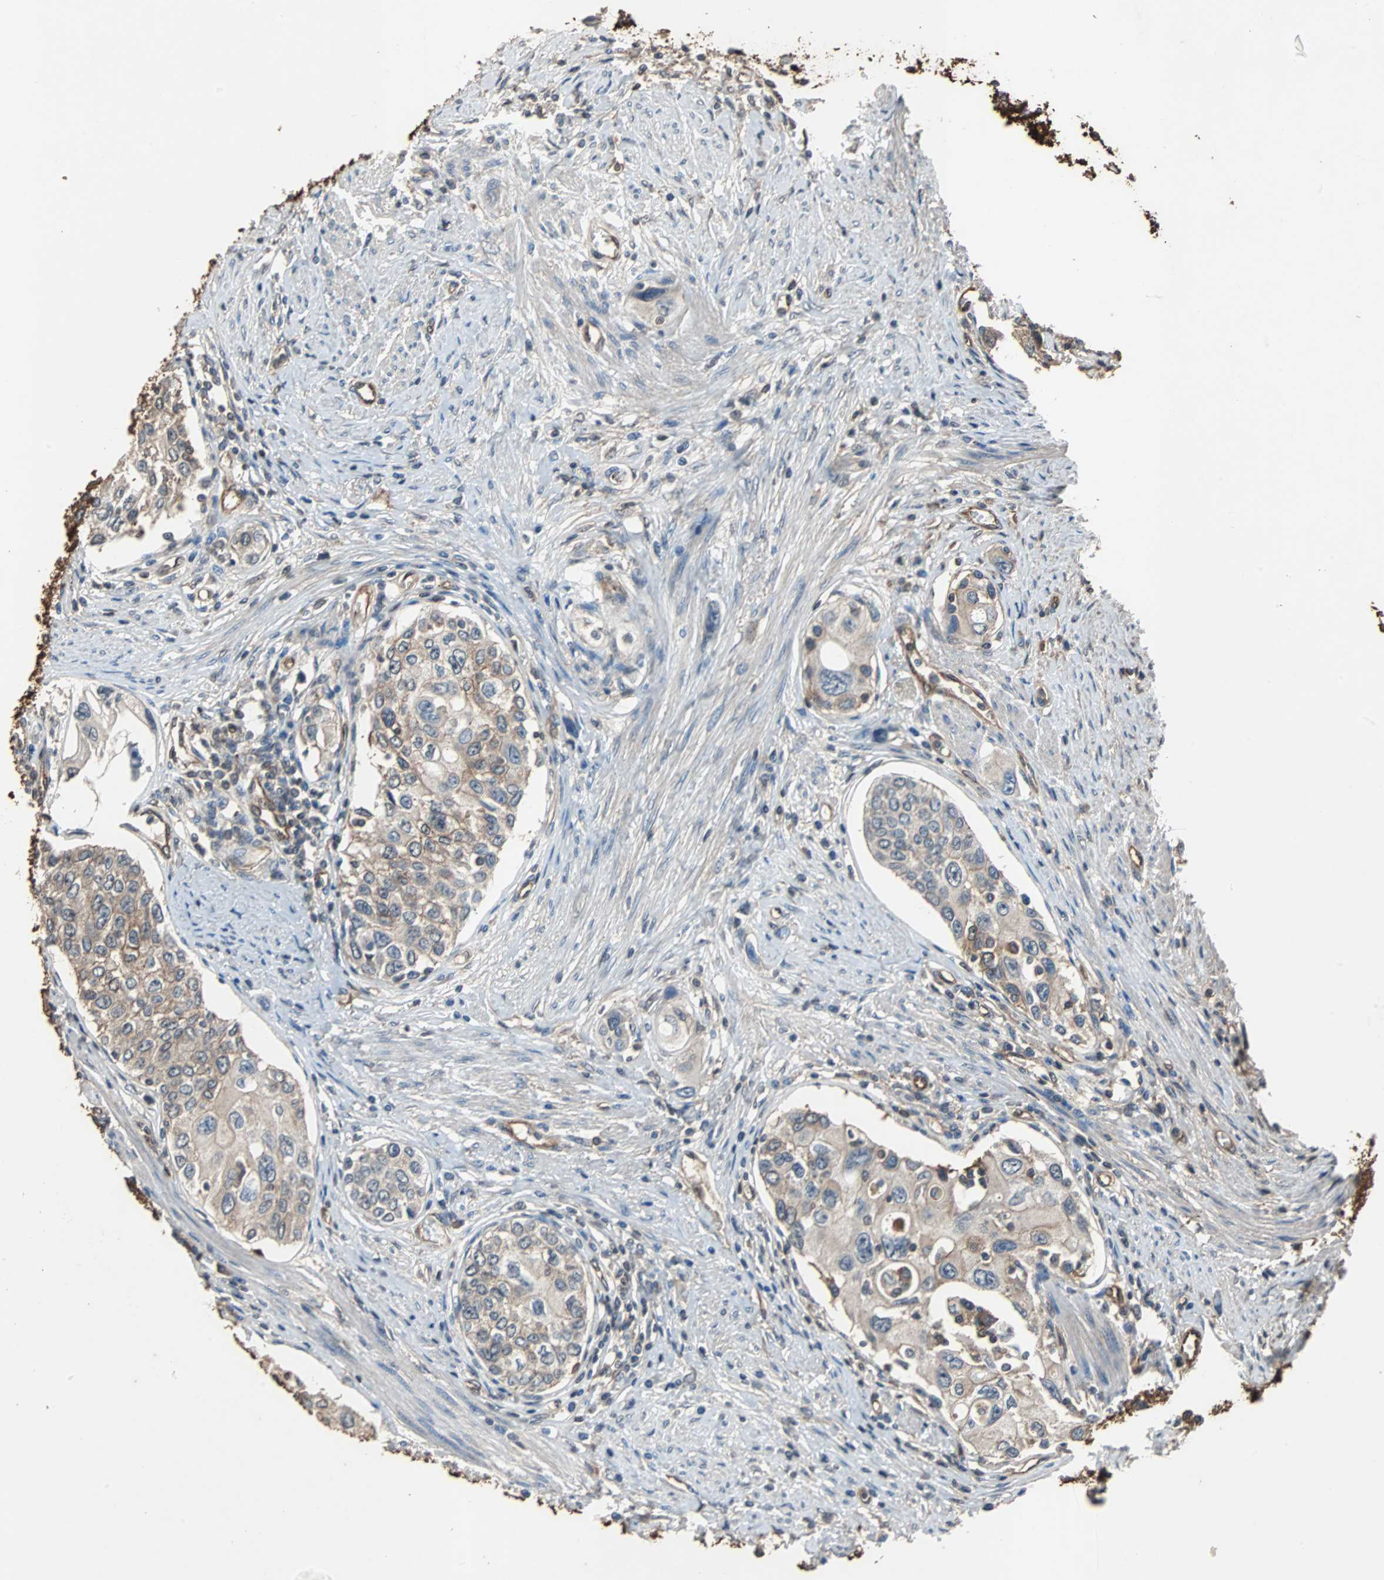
{"staining": {"intensity": "weak", "quantity": ">75%", "location": "cytoplasmic/membranous"}, "tissue": "urothelial cancer", "cell_type": "Tumor cells", "image_type": "cancer", "snomed": [{"axis": "morphology", "description": "Urothelial carcinoma, High grade"}, {"axis": "topography", "description": "Urinary bladder"}], "caption": "This is an image of IHC staining of urothelial cancer, which shows weak staining in the cytoplasmic/membranous of tumor cells.", "gene": "NDRG1", "patient": {"sex": "female", "age": 56}}